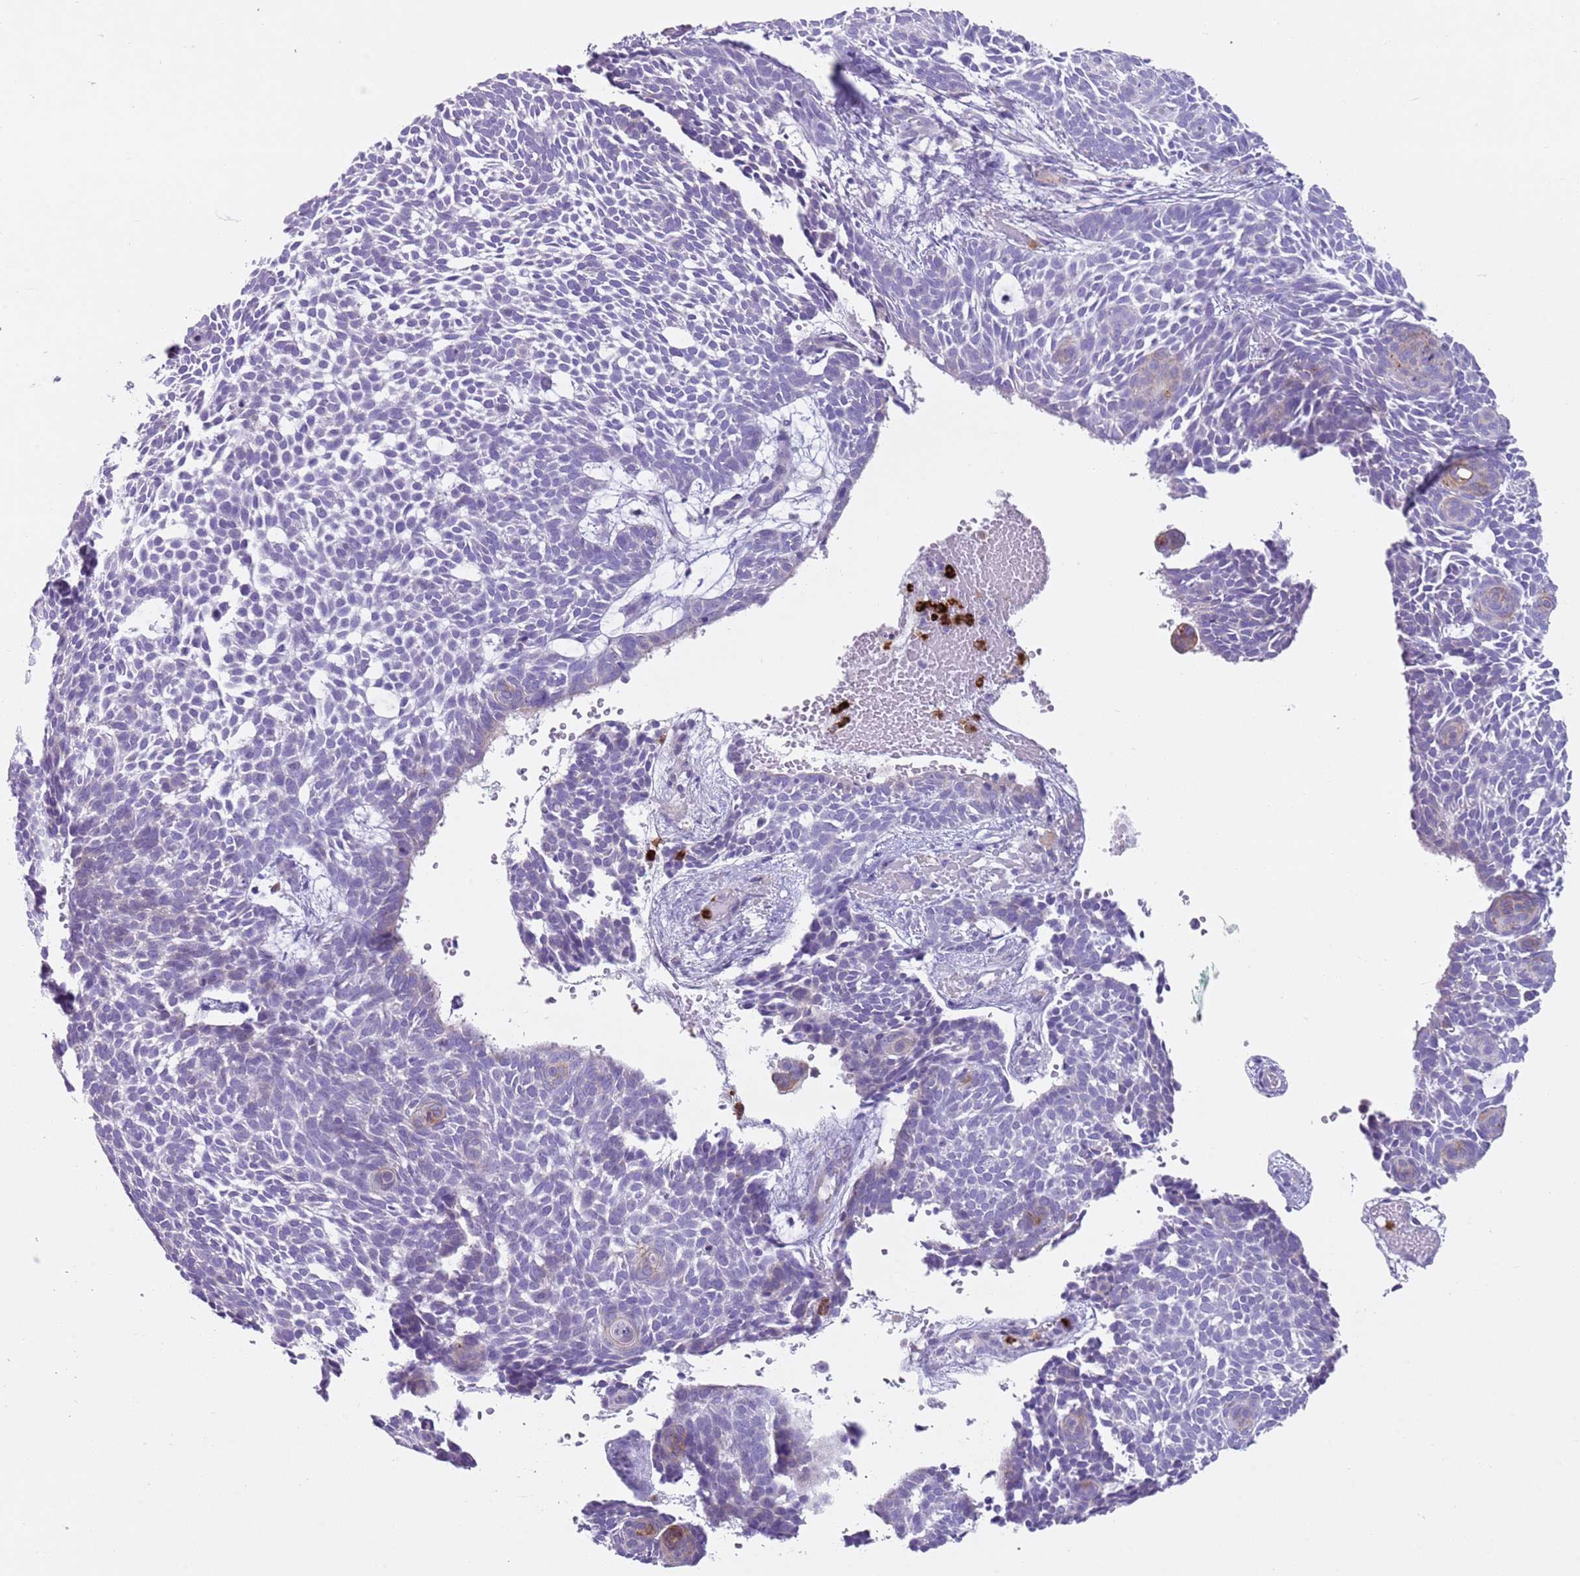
{"staining": {"intensity": "negative", "quantity": "none", "location": "none"}, "tissue": "skin cancer", "cell_type": "Tumor cells", "image_type": "cancer", "snomed": [{"axis": "morphology", "description": "Basal cell carcinoma"}, {"axis": "topography", "description": "Skin"}], "caption": "The immunohistochemistry (IHC) photomicrograph has no significant expression in tumor cells of skin cancer (basal cell carcinoma) tissue. (Immunohistochemistry, brightfield microscopy, high magnification).", "gene": "CD177", "patient": {"sex": "male", "age": 61}}